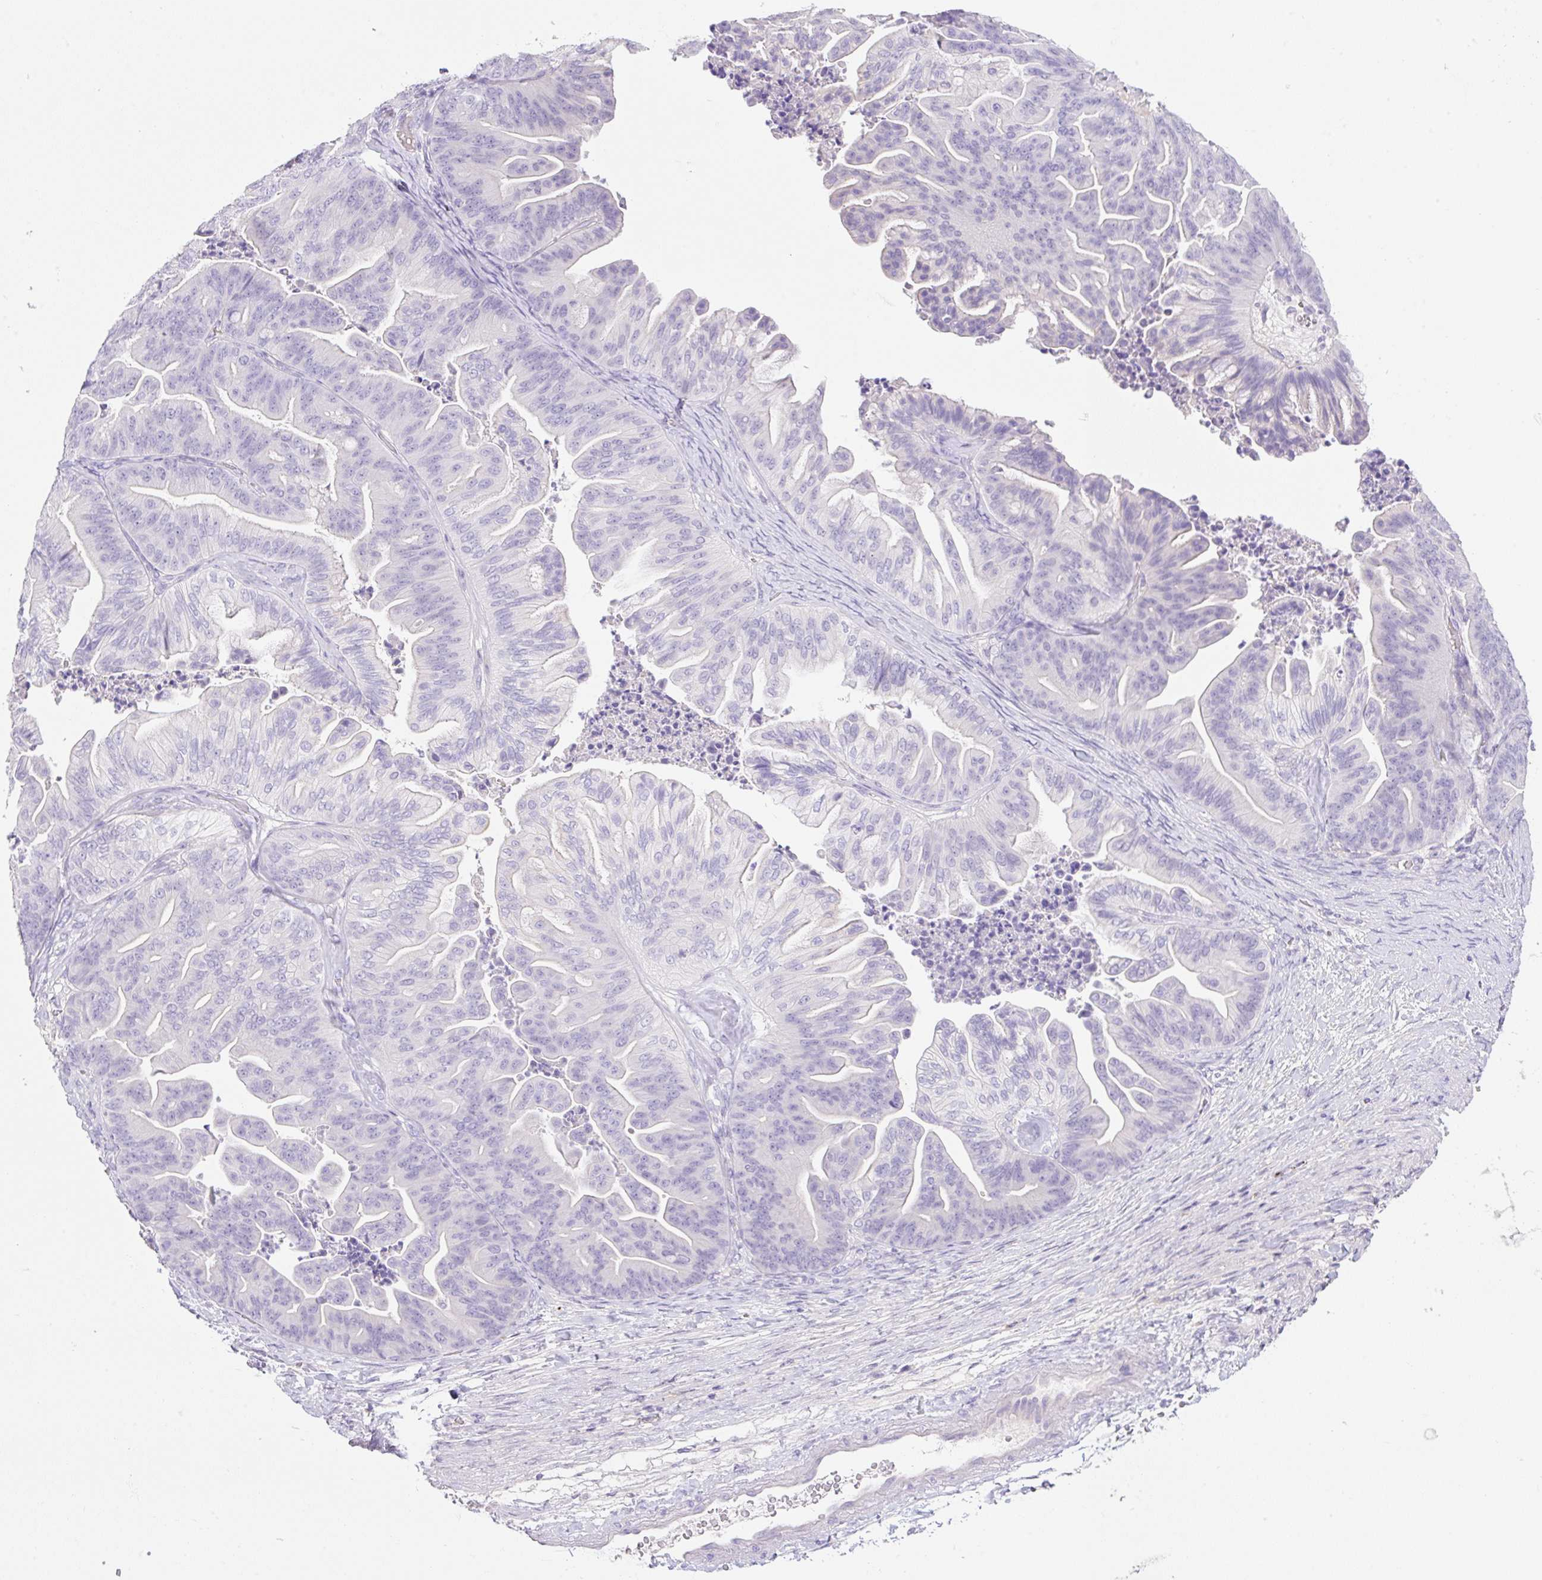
{"staining": {"intensity": "negative", "quantity": "none", "location": "none"}, "tissue": "ovarian cancer", "cell_type": "Tumor cells", "image_type": "cancer", "snomed": [{"axis": "morphology", "description": "Cystadenocarcinoma, mucinous, NOS"}, {"axis": "topography", "description": "Ovary"}], "caption": "Immunohistochemical staining of ovarian mucinous cystadenocarcinoma exhibits no significant positivity in tumor cells.", "gene": "TDRD15", "patient": {"sex": "female", "age": 67}}